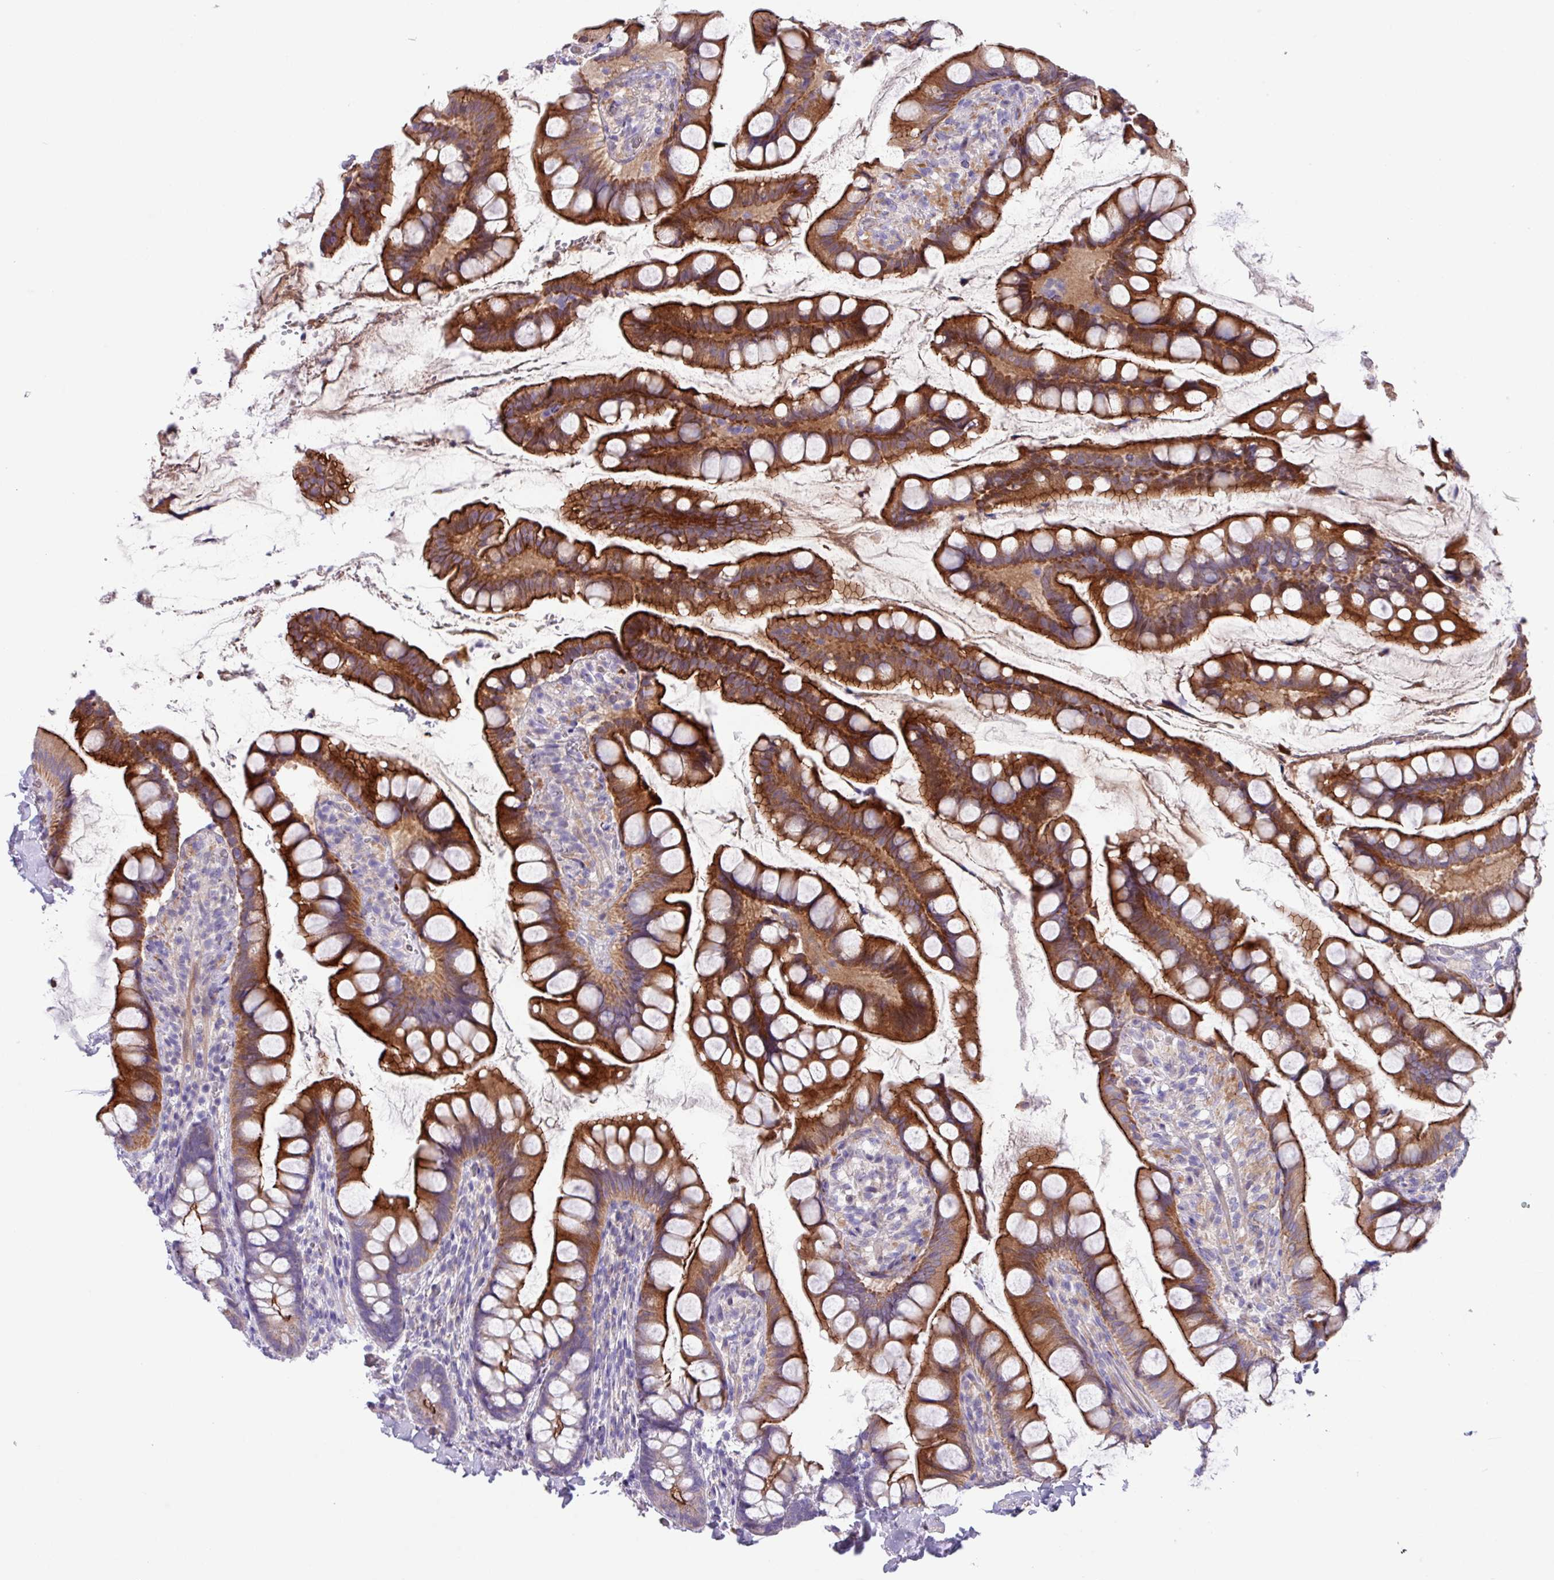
{"staining": {"intensity": "strong", "quantity": ">75%", "location": "cytoplasmic/membranous"}, "tissue": "small intestine", "cell_type": "Glandular cells", "image_type": "normal", "snomed": [{"axis": "morphology", "description": "Normal tissue, NOS"}, {"axis": "topography", "description": "Small intestine"}], "caption": "A photomicrograph showing strong cytoplasmic/membranous expression in about >75% of glandular cells in normal small intestine, as visualized by brown immunohistochemical staining.", "gene": "IQCJ", "patient": {"sex": "male", "age": 70}}